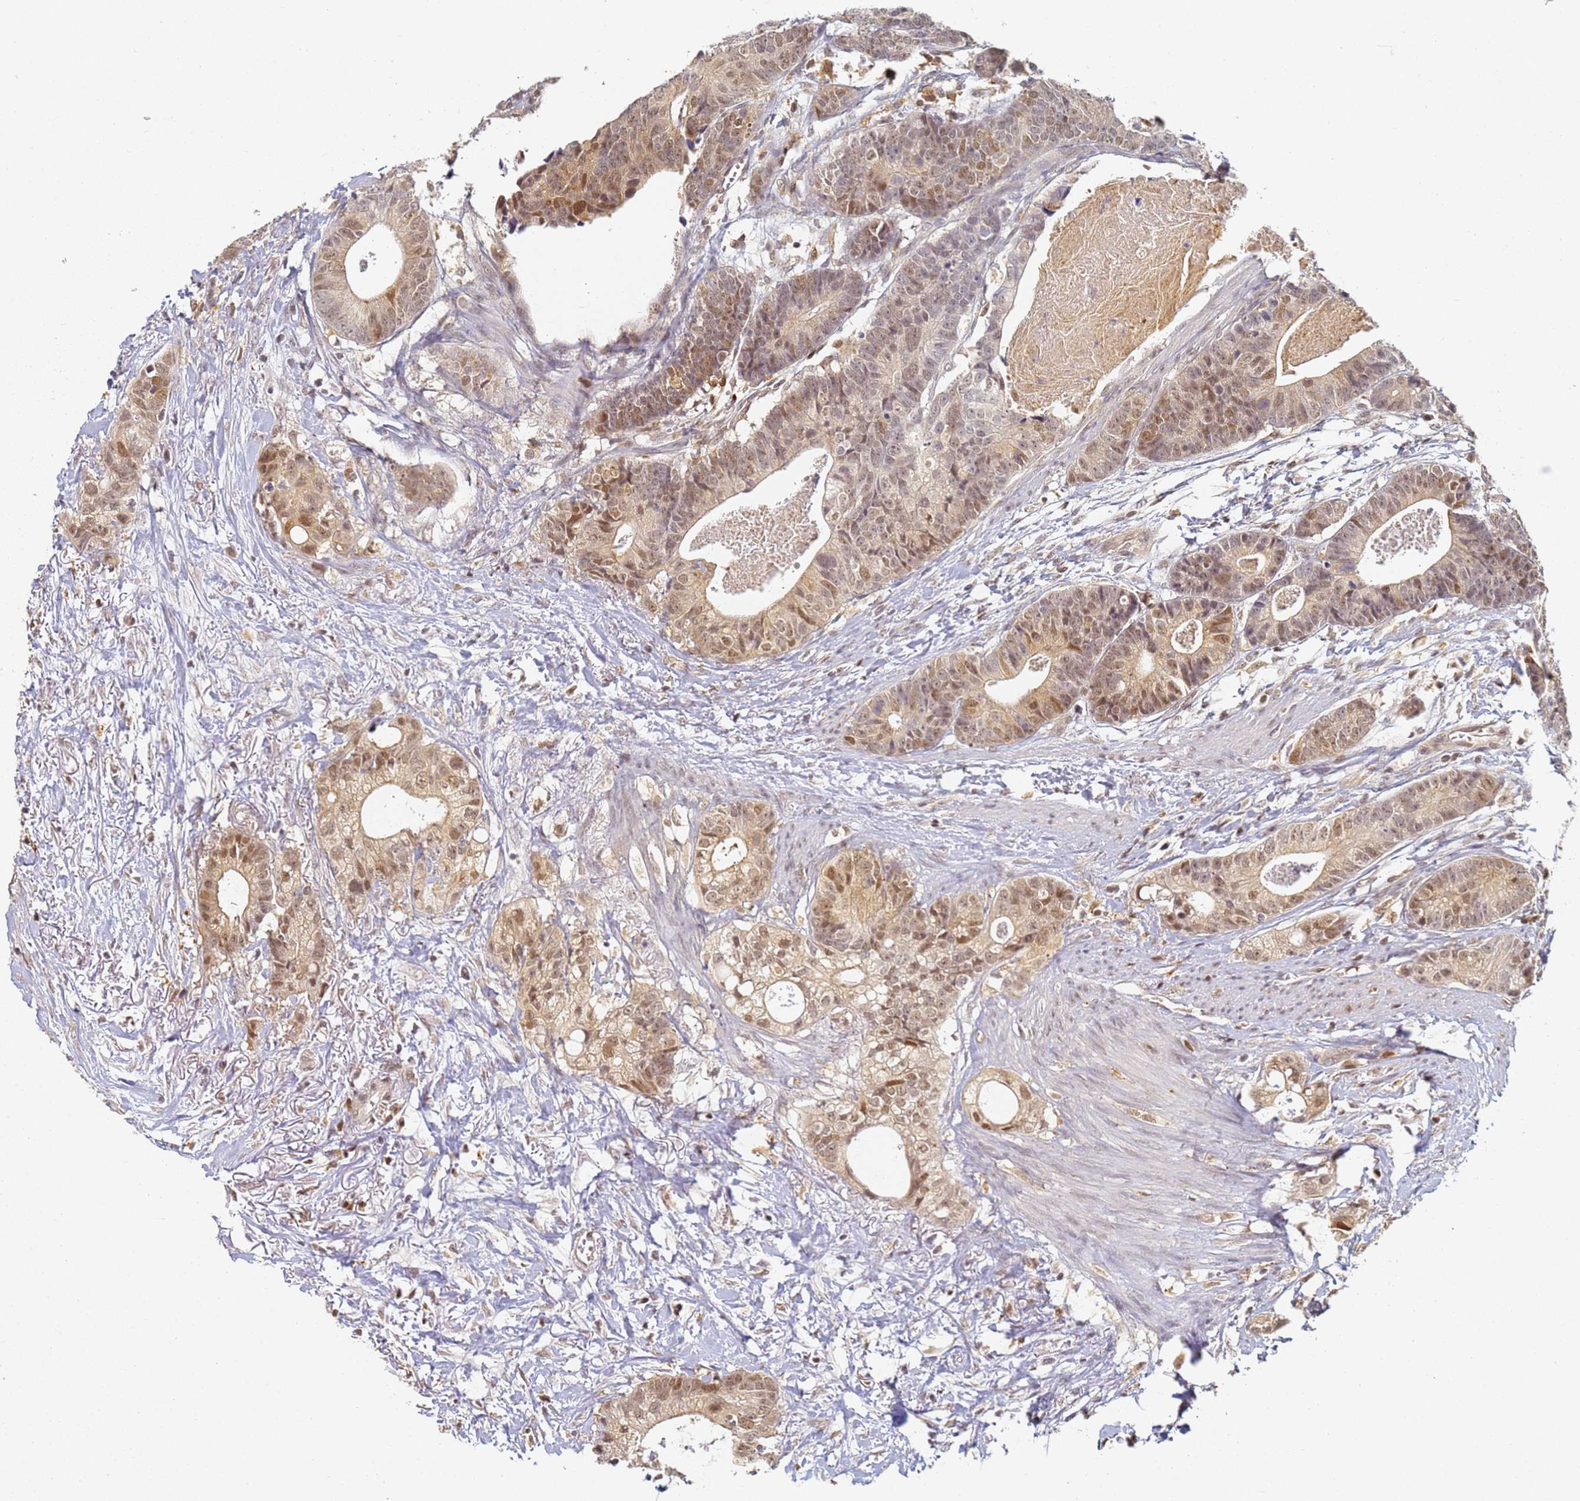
{"staining": {"intensity": "moderate", "quantity": ">75%", "location": "cytoplasmic/membranous,nuclear"}, "tissue": "colorectal cancer", "cell_type": "Tumor cells", "image_type": "cancer", "snomed": [{"axis": "morphology", "description": "Adenocarcinoma, NOS"}, {"axis": "topography", "description": "Colon"}], "caption": "Human colorectal adenocarcinoma stained with a protein marker reveals moderate staining in tumor cells.", "gene": "HMCES", "patient": {"sex": "female", "age": 57}}